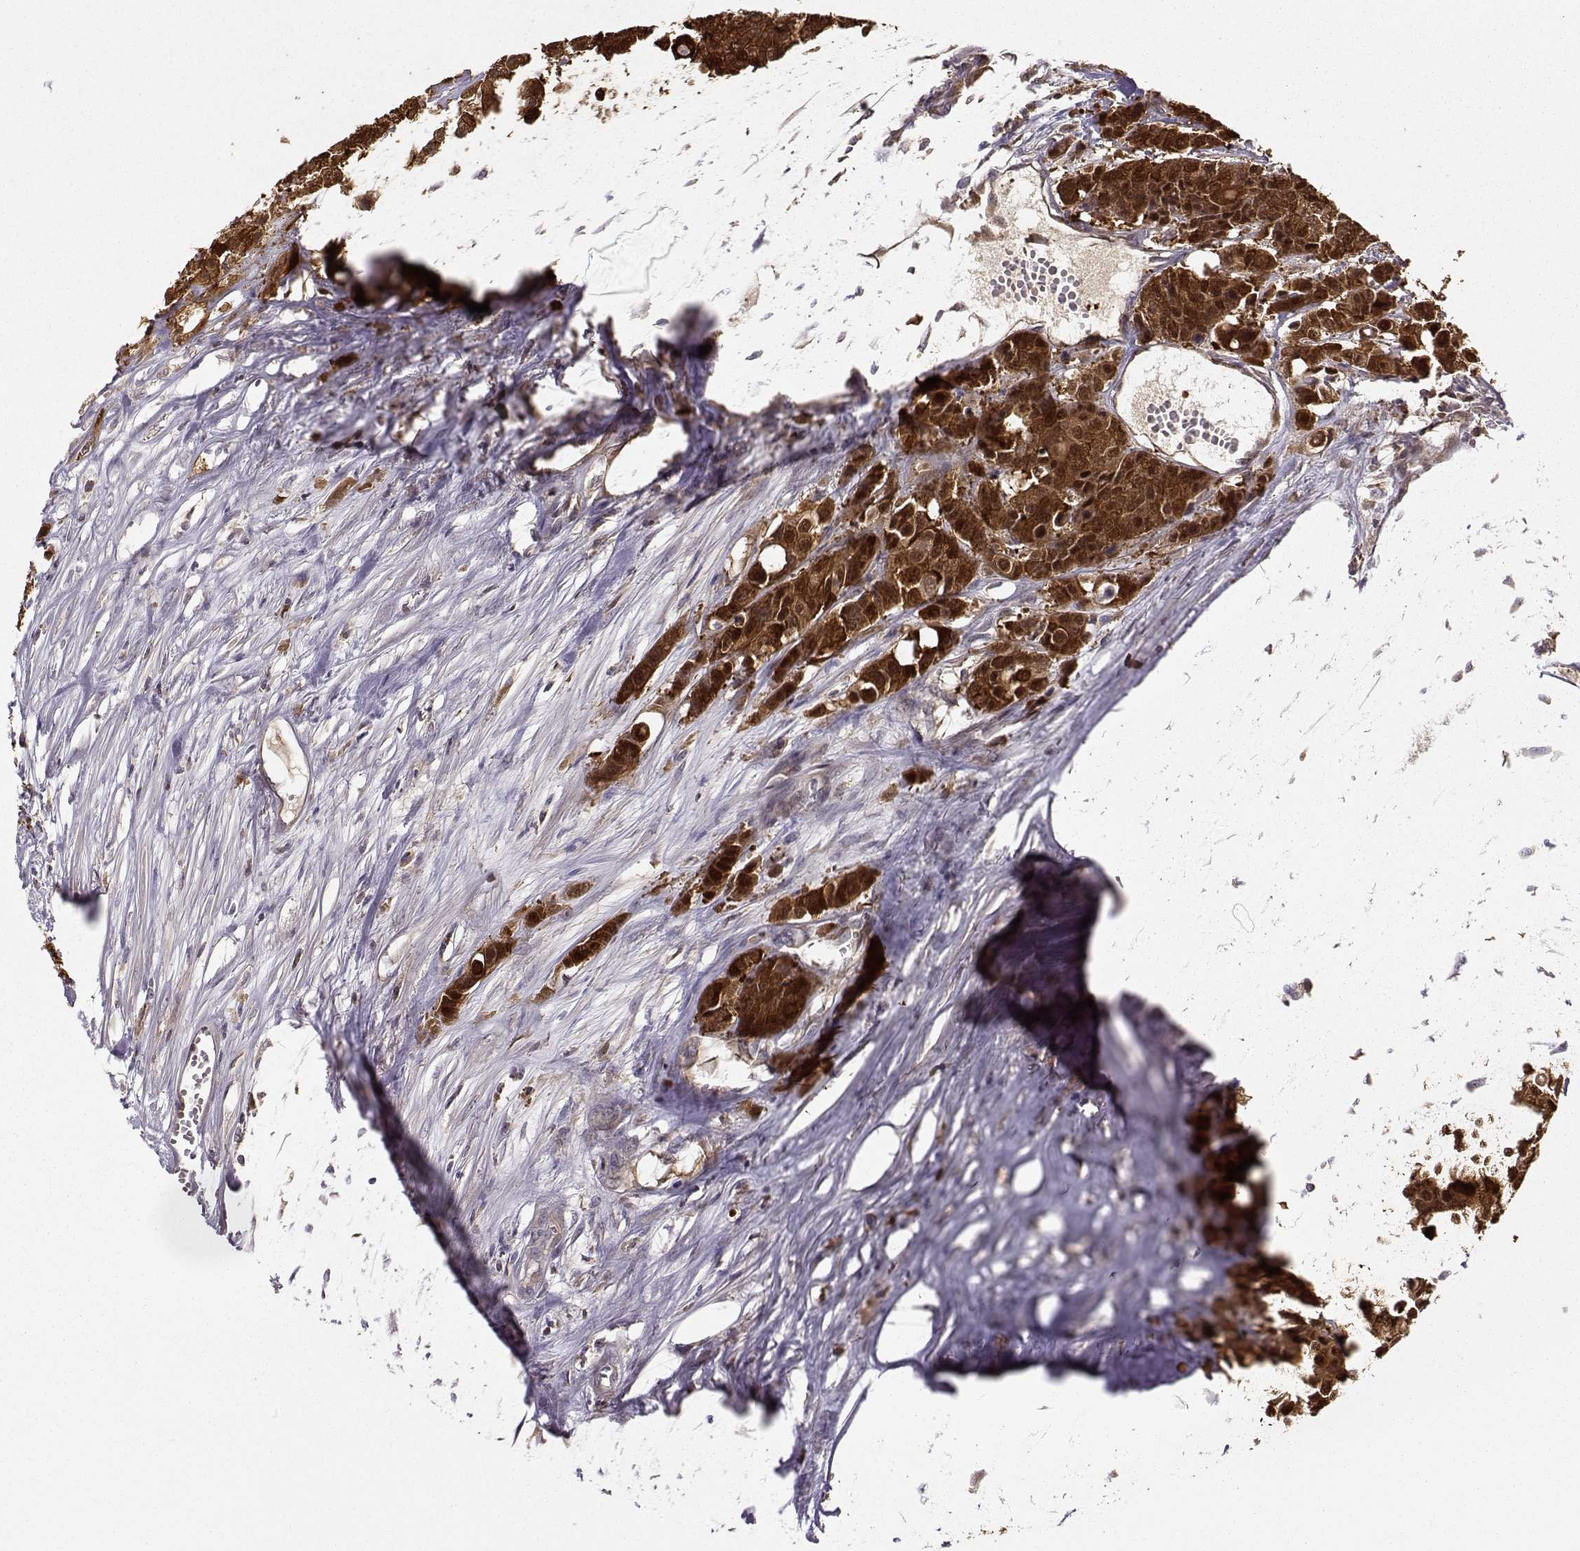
{"staining": {"intensity": "strong", "quantity": ">75%", "location": "cytoplasmic/membranous"}, "tissue": "carcinoid", "cell_type": "Tumor cells", "image_type": "cancer", "snomed": [{"axis": "morphology", "description": "Carcinoid, malignant, NOS"}, {"axis": "topography", "description": "Colon"}], "caption": "A photomicrograph of human carcinoid stained for a protein exhibits strong cytoplasmic/membranous brown staining in tumor cells.", "gene": "NQO1", "patient": {"sex": "male", "age": 81}}